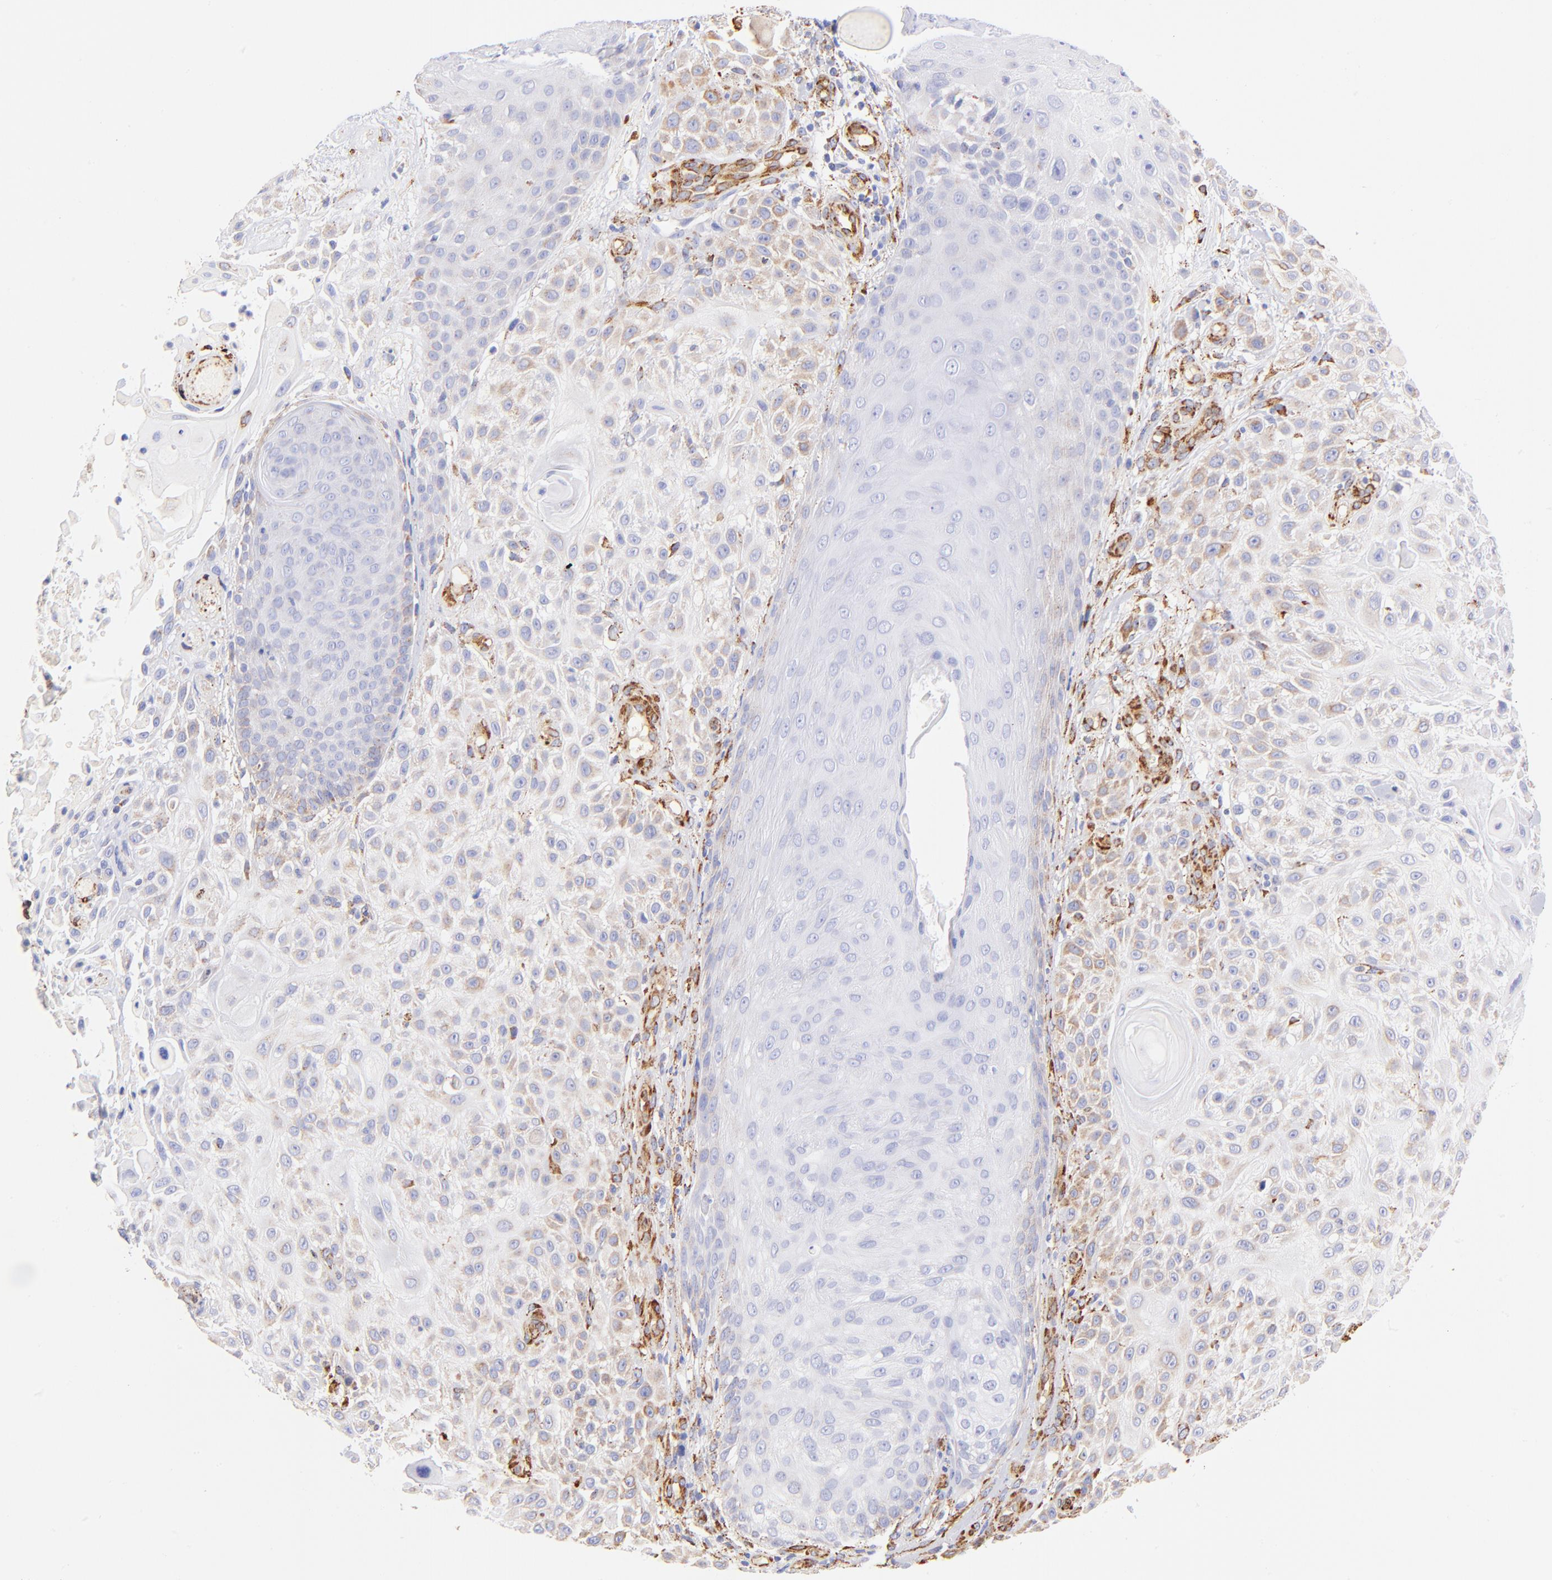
{"staining": {"intensity": "weak", "quantity": "25%-75%", "location": "cytoplasmic/membranous"}, "tissue": "skin cancer", "cell_type": "Tumor cells", "image_type": "cancer", "snomed": [{"axis": "morphology", "description": "Squamous cell carcinoma, NOS"}, {"axis": "topography", "description": "Skin"}], "caption": "Immunohistochemistry (DAB) staining of skin squamous cell carcinoma displays weak cytoplasmic/membranous protein expression in about 25%-75% of tumor cells. Using DAB (brown) and hematoxylin (blue) stains, captured at high magnification using brightfield microscopy.", "gene": "SPARC", "patient": {"sex": "female", "age": 42}}